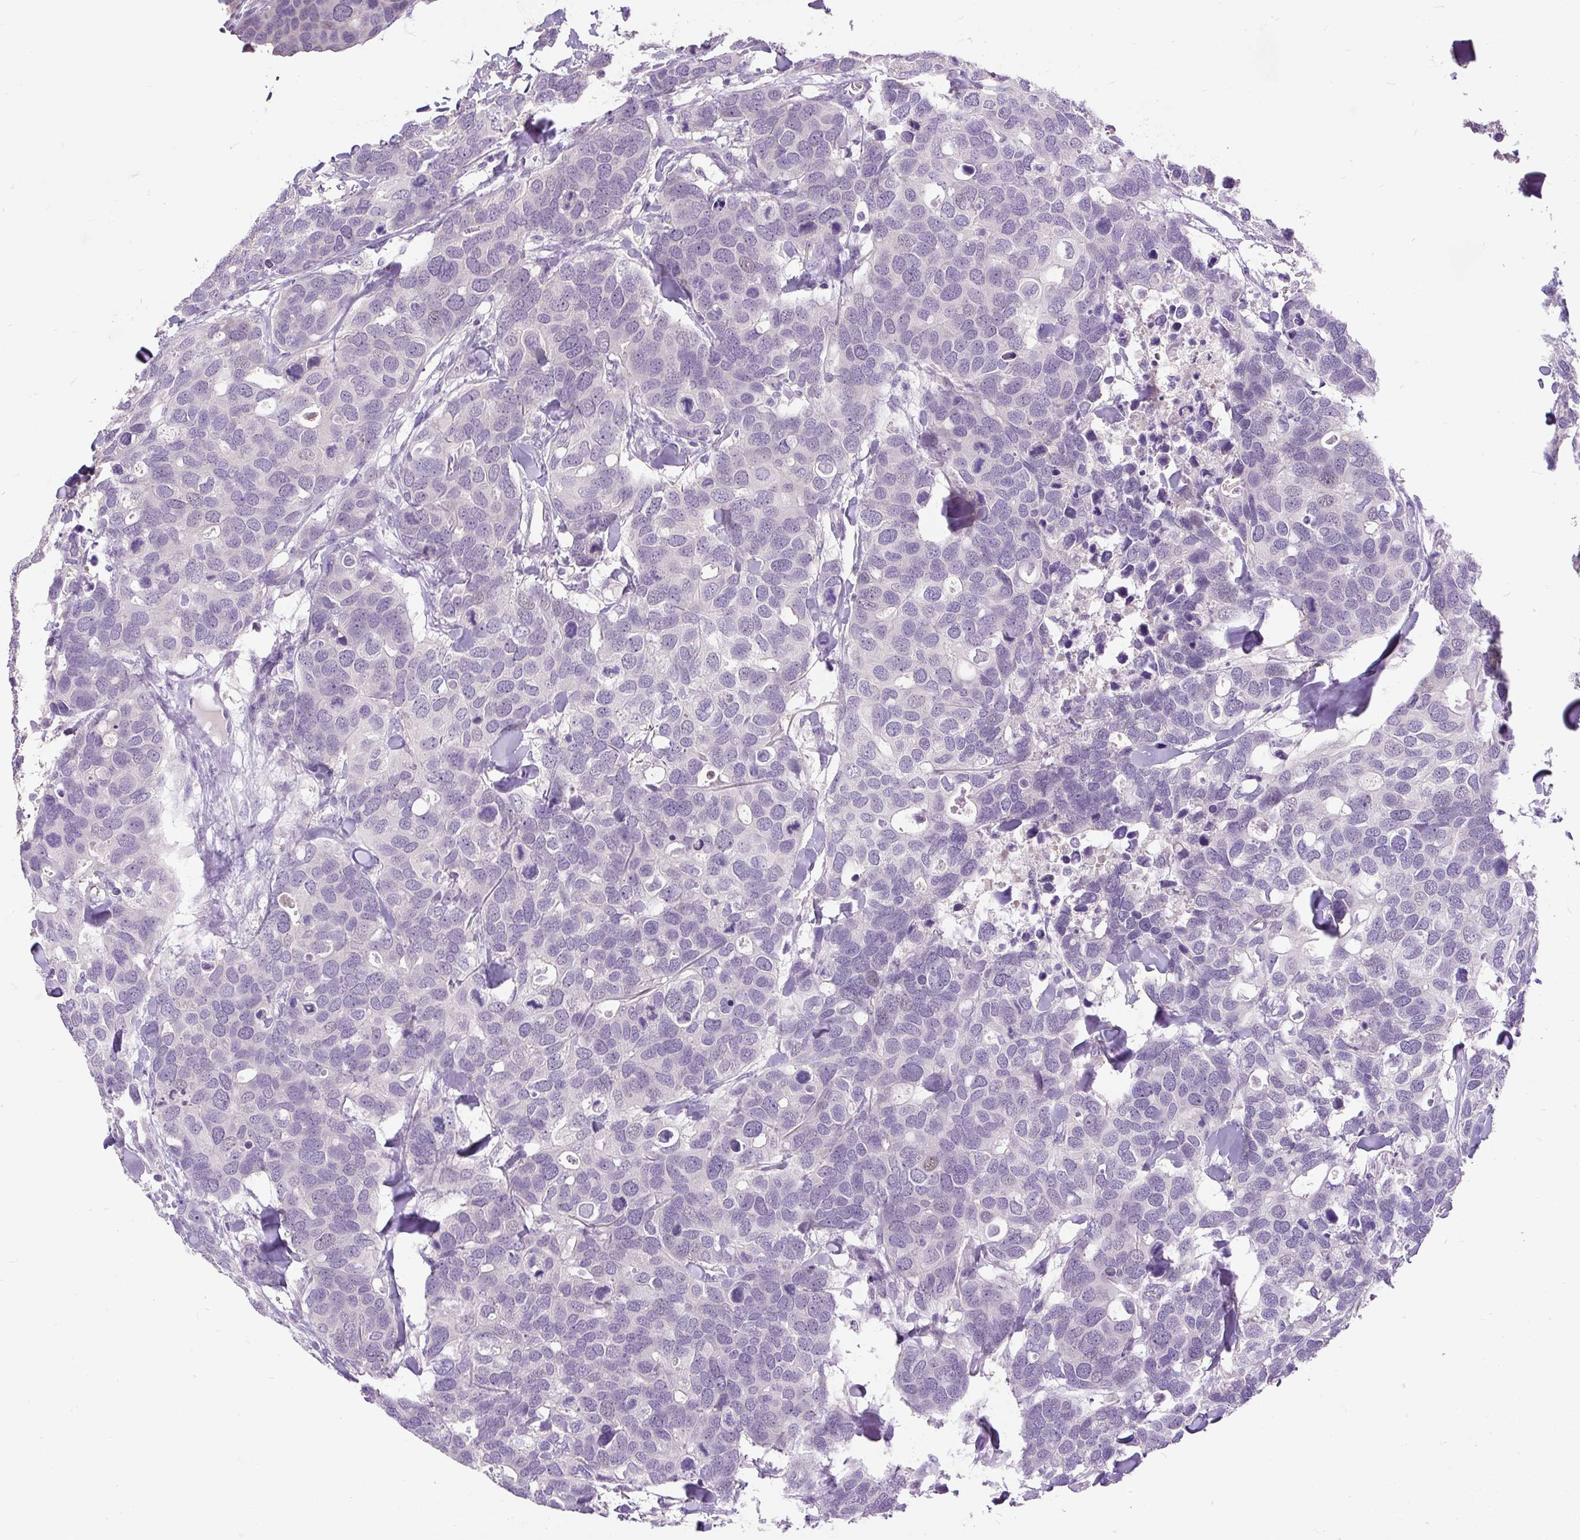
{"staining": {"intensity": "negative", "quantity": "none", "location": "none"}, "tissue": "breast cancer", "cell_type": "Tumor cells", "image_type": "cancer", "snomed": [{"axis": "morphology", "description": "Duct carcinoma"}, {"axis": "topography", "description": "Breast"}], "caption": "A micrograph of breast cancer (infiltrating ductal carcinoma) stained for a protein displays no brown staining in tumor cells.", "gene": "KRTAP20-3", "patient": {"sex": "female", "age": 83}}